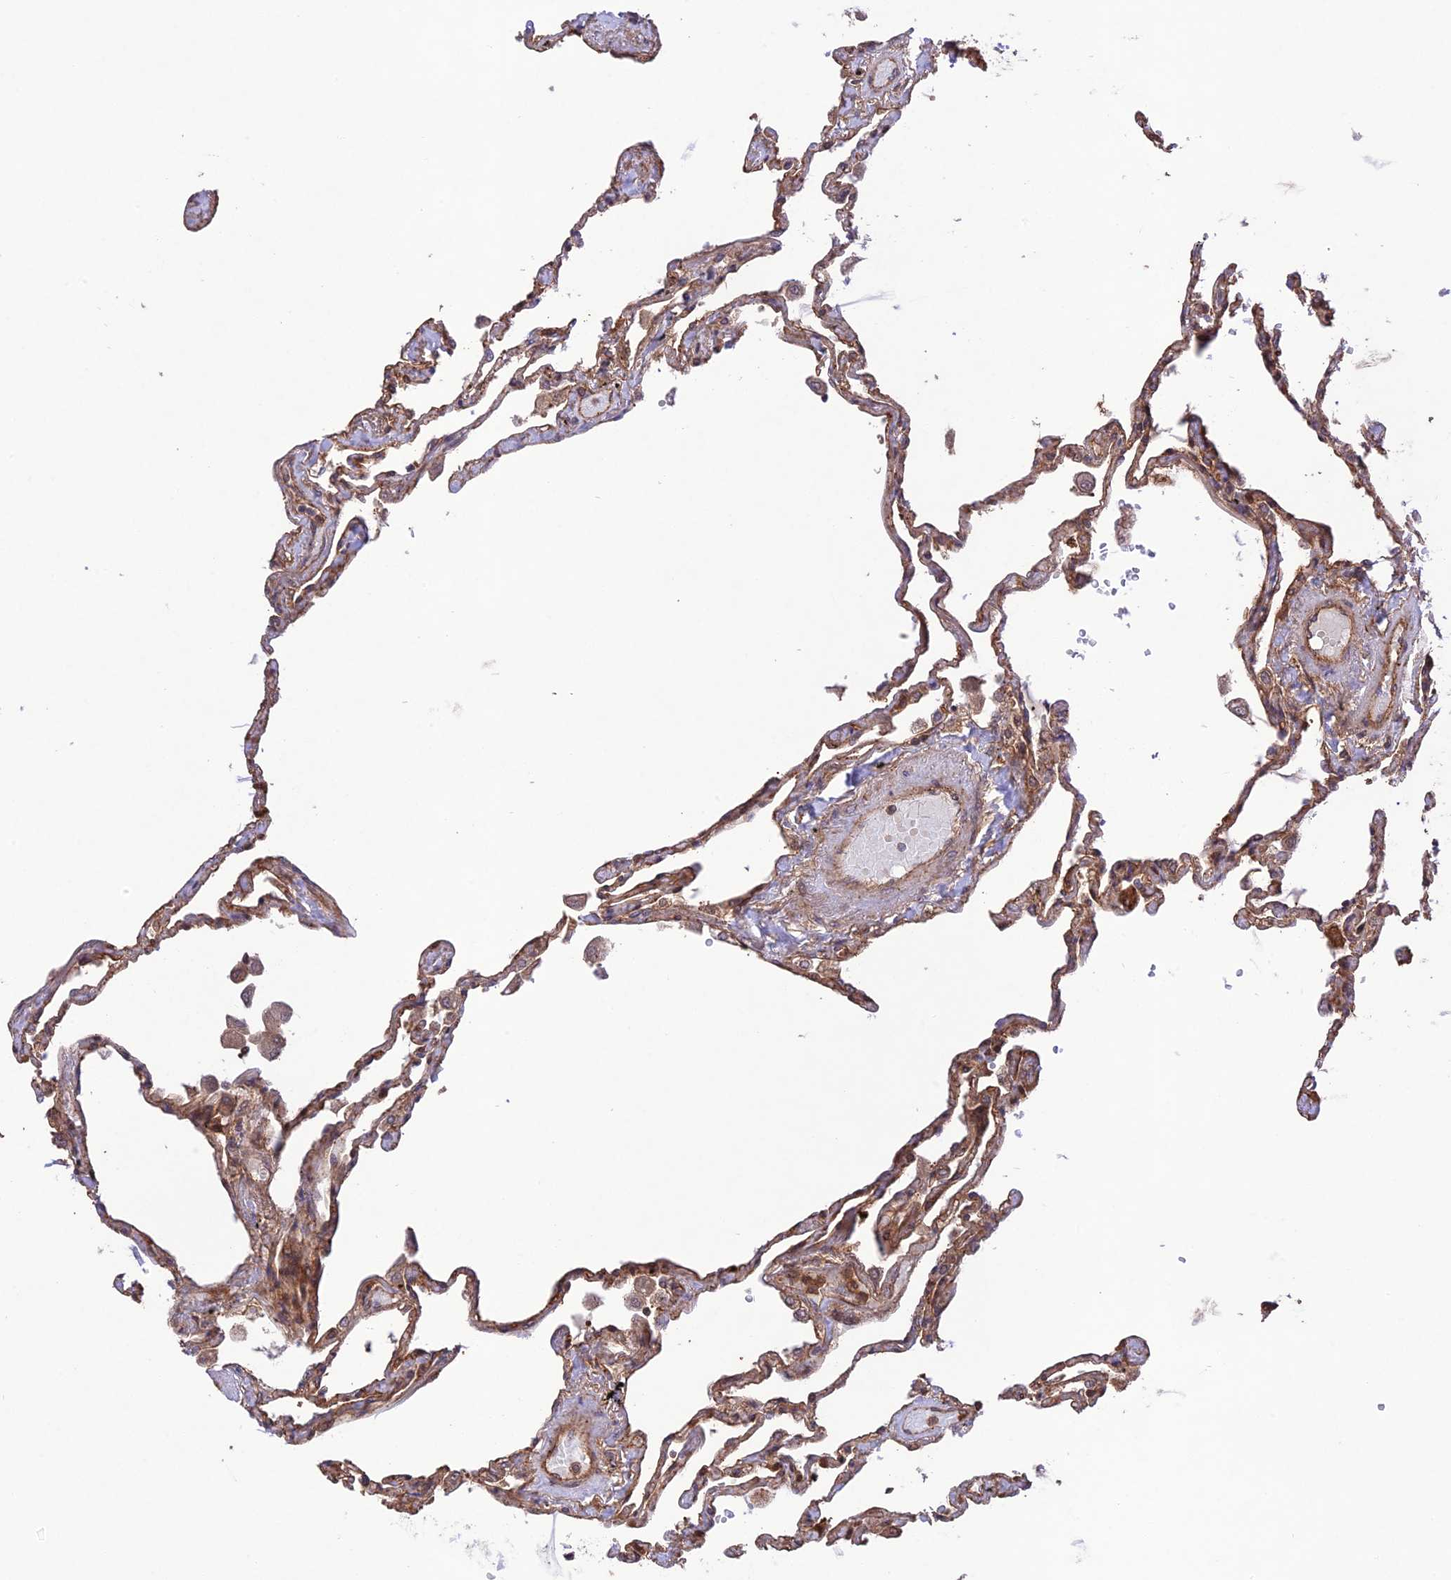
{"staining": {"intensity": "moderate", "quantity": ">75%", "location": "cytoplasmic/membranous"}, "tissue": "lung", "cell_type": "Alveolar cells", "image_type": "normal", "snomed": [{"axis": "morphology", "description": "Normal tissue, NOS"}, {"axis": "topography", "description": "Lung"}], "caption": "Protein staining of benign lung exhibits moderate cytoplasmic/membranous staining in about >75% of alveolar cells. (DAB IHC with brightfield microscopy, high magnification).", "gene": "FCHSD1", "patient": {"sex": "female", "age": 67}}